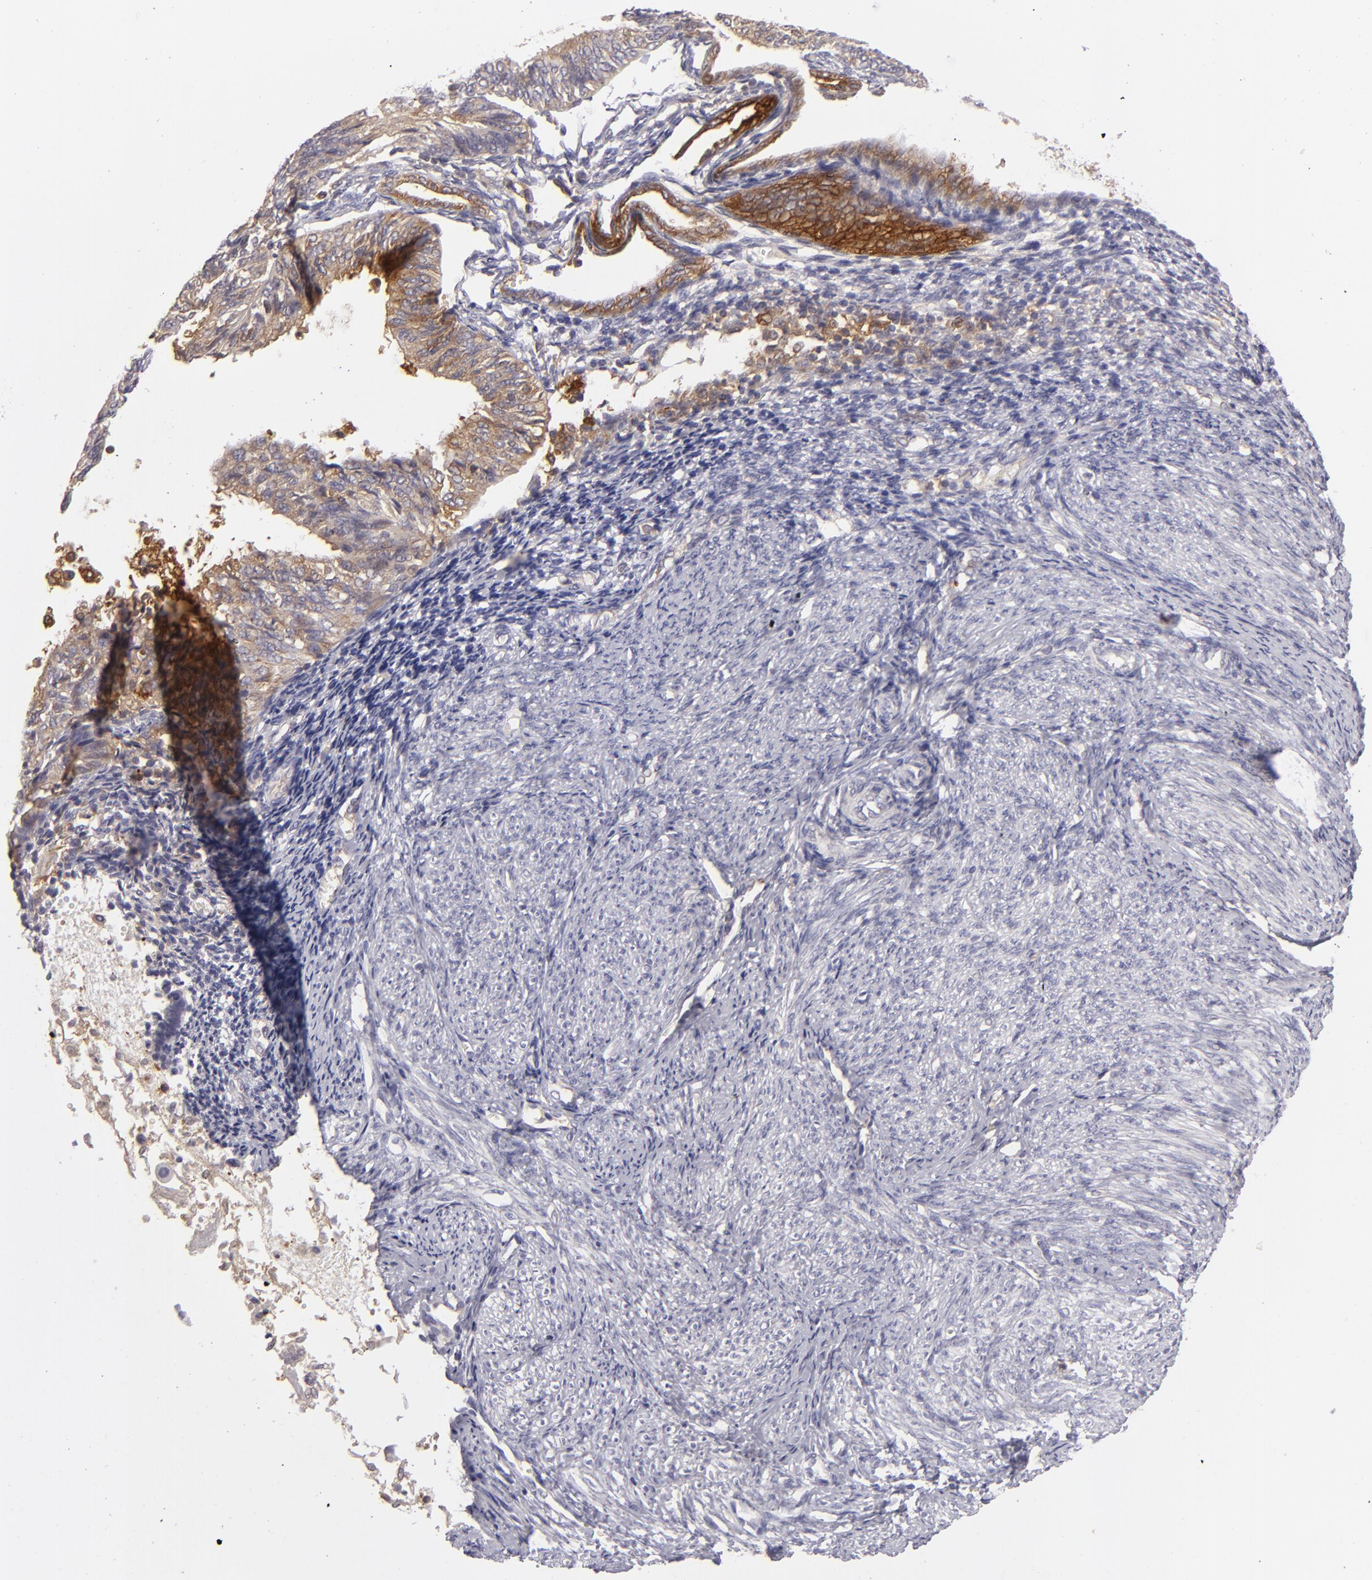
{"staining": {"intensity": "moderate", "quantity": ">75%", "location": "cytoplasmic/membranous"}, "tissue": "endometrial cancer", "cell_type": "Tumor cells", "image_type": "cancer", "snomed": [{"axis": "morphology", "description": "Adenocarcinoma, NOS"}, {"axis": "topography", "description": "Endometrium"}], "caption": "Immunohistochemistry (IHC) image of human endometrial cancer (adenocarcinoma) stained for a protein (brown), which exhibits medium levels of moderate cytoplasmic/membranous positivity in approximately >75% of tumor cells.", "gene": "MMP10", "patient": {"sex": "female", "age": 55}}